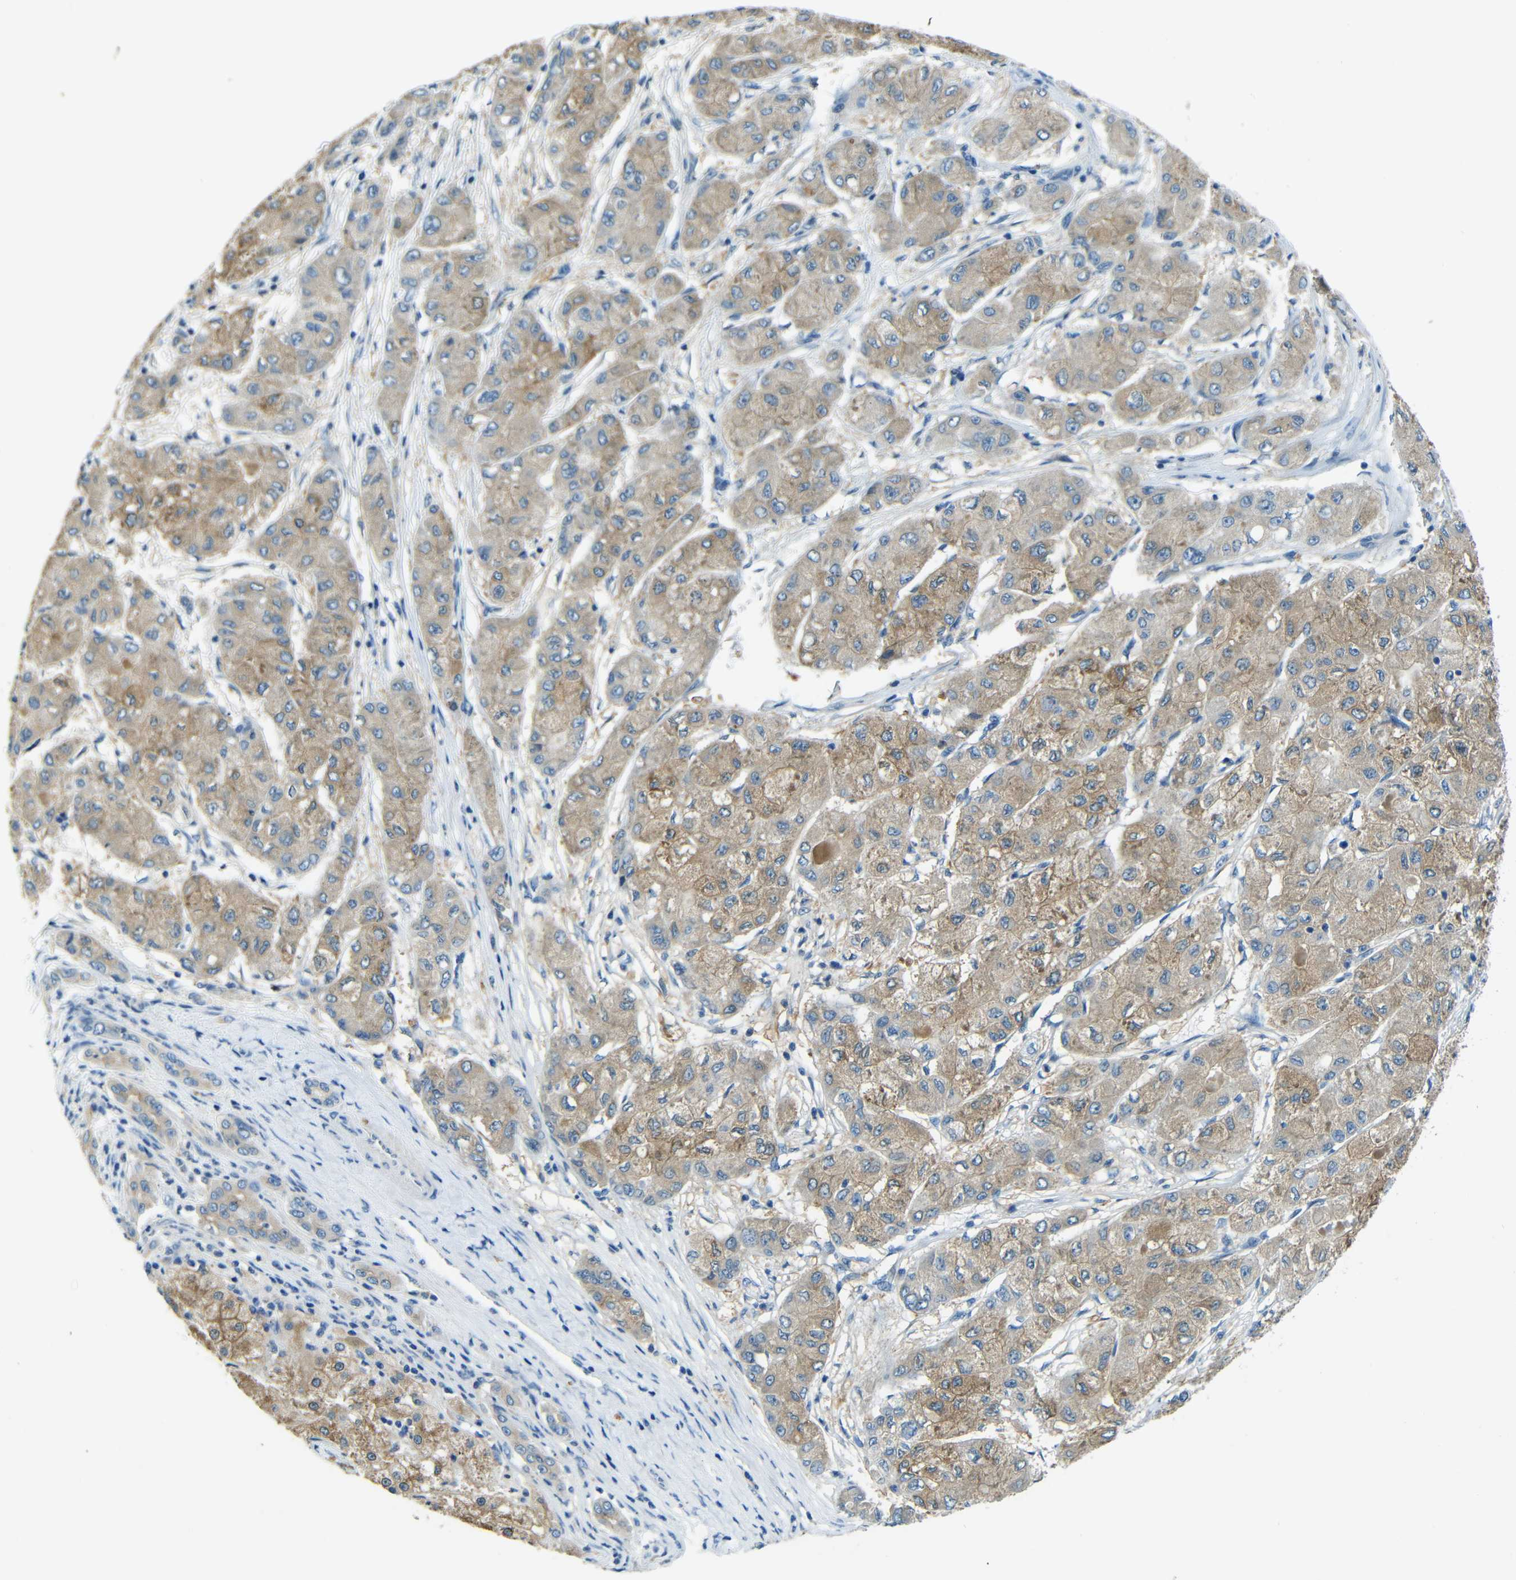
{"staining": {"intensity": "moderate", "quantity": ">75%", "location": "cytoplasmic/membranous"}, "tissue": "liver cancer", "cell_type": "Tumor cells", "image_type": "cancer", "snomed": [{"axis": "morphology", "description": "Carcinoma, Hepatocellular, NOS"}, {"axis": "topography", "description": "Liver"}], "caption": "Immunohistochemistry of human liver cancer demonstrates medium levels of moderate cytoplasmic/membranous positivity in about >75% of tumor cells. Ihc stains the protein of interest in brown and the nuclei are stained blue.", "gene": "CYP26B1", "patient": {"sex": "male", "age": 80}}